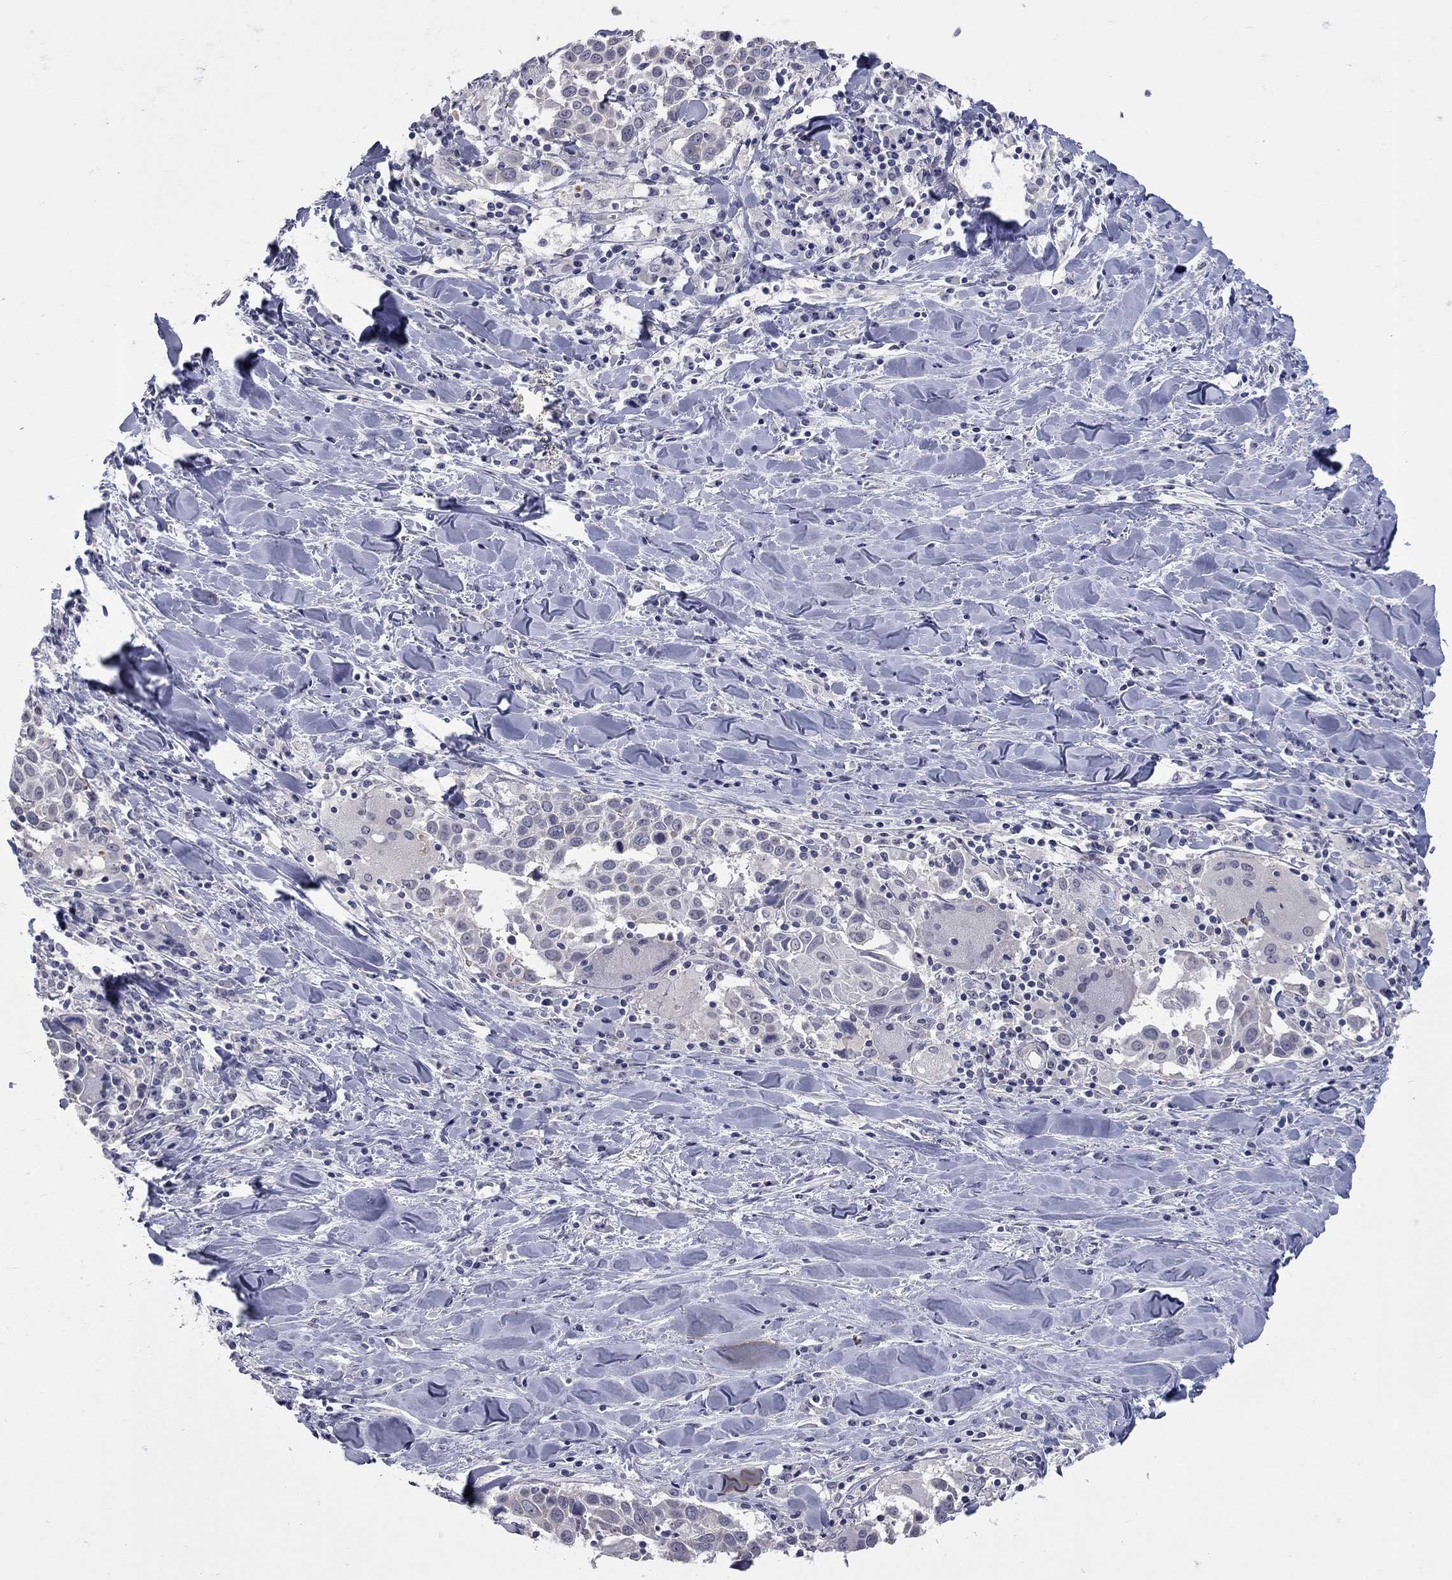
{"staining": {"intensity": "negative", "quantity": "none", "location": "none"}, "tissue": "lung cancer", "cell_type": "Tumor cells", "image_type": "cancer", "snomed": [{"axis": "morphology", "description": "Squamous cell carcinoma, NOS"}, {"axis": "topography", "description": "Lung"}], "caption": "Tumor cells are negative for brown protein staining in lung squamous cell carcinoma.", "gene": "SHOC2", "patient": {"sex": "male", "age": 57}}